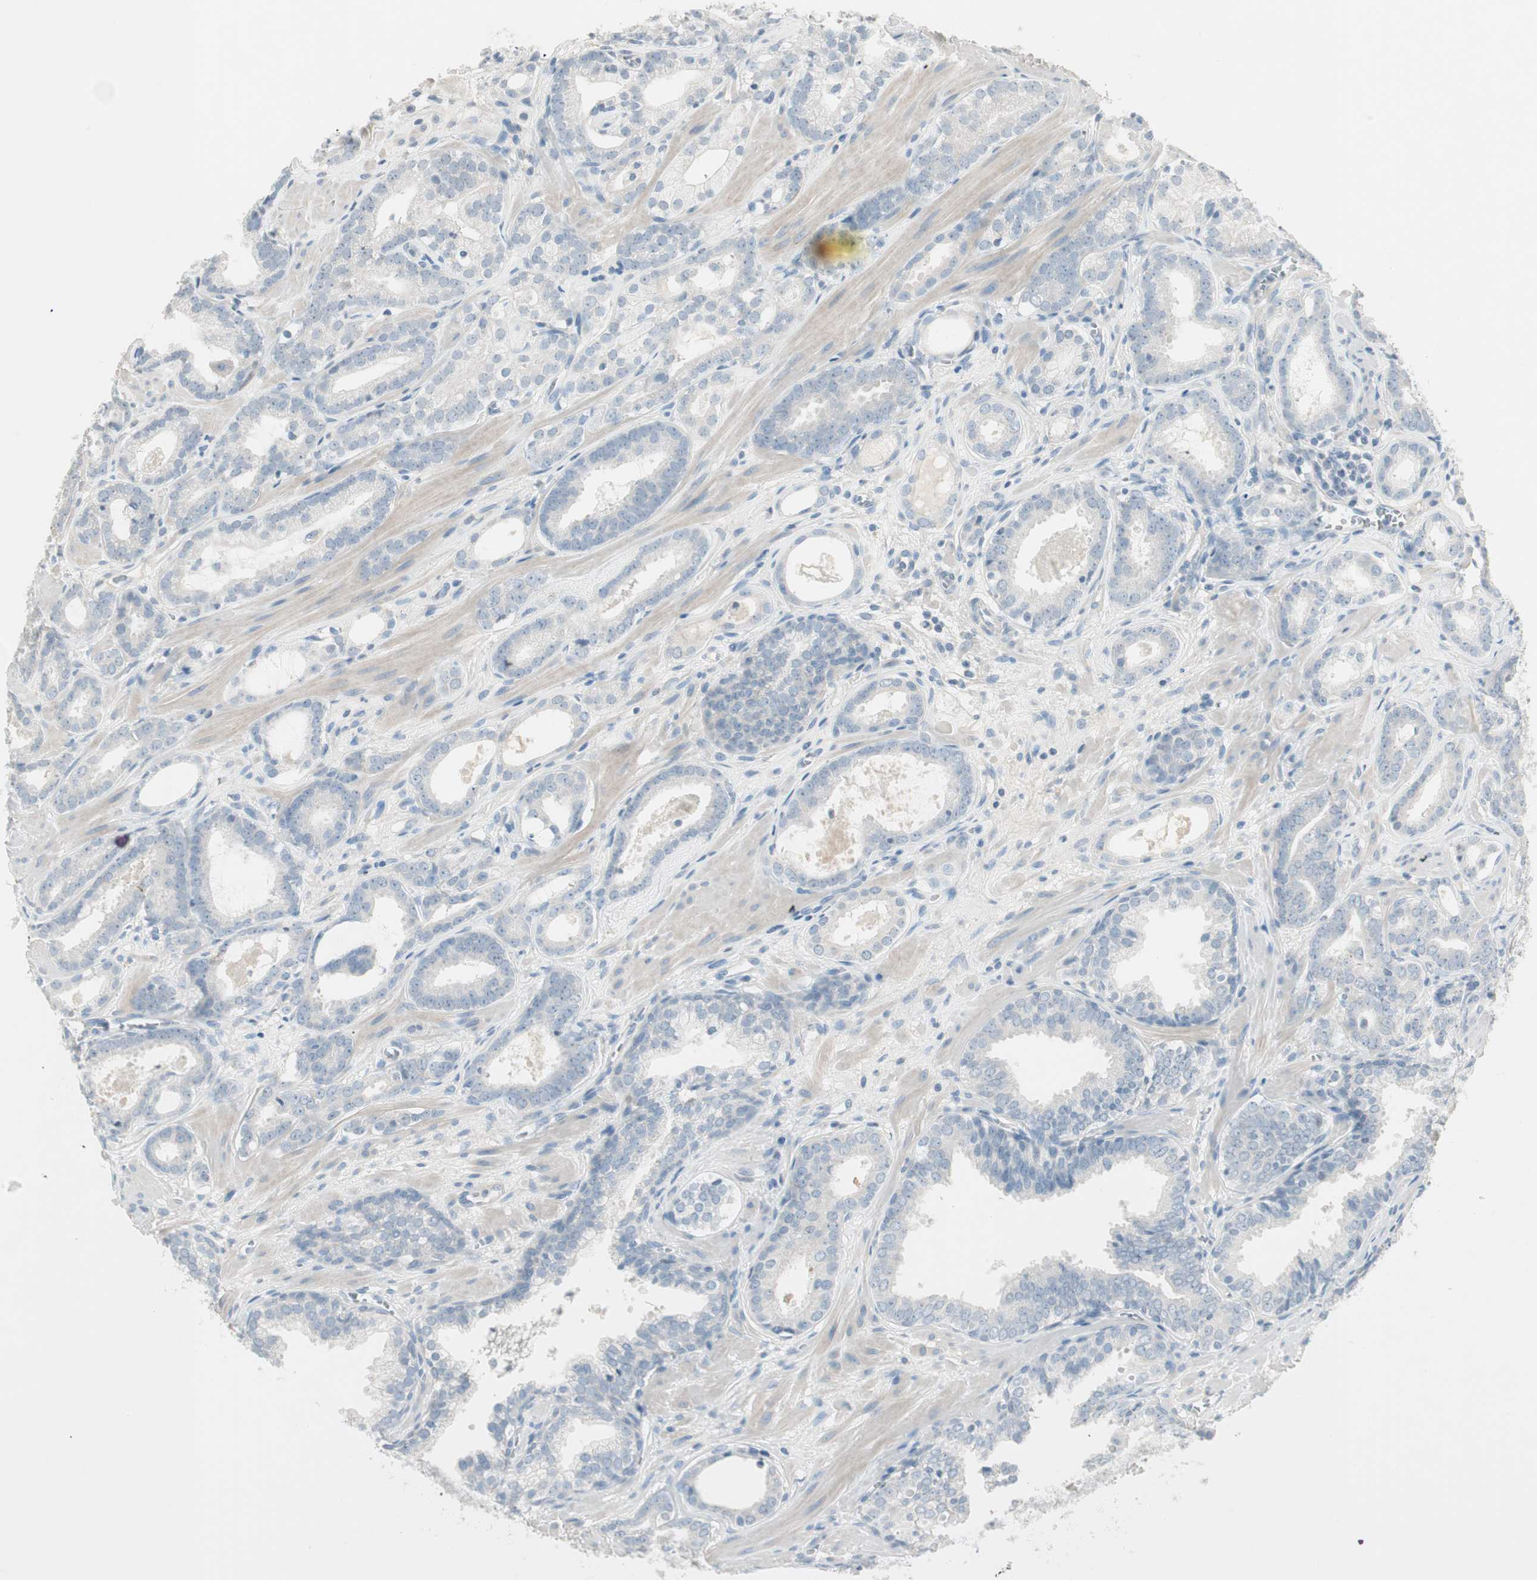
{"staining": {"intensity": "weak", "quantity": "25%-75%", "location": "cytoplasmic/membranous"}, "tissue": "prostate cancer", "cell_type": "Tumor cells", "image_type": "cancer", "snomed": [{"axis": "morphology", "description": "Adenocarcinoma, Low grade"}, {"axis": "topography", "description": "Prostate"}], "caption": "Protein expression analysis of low-grade adenocarcinoma (prostate) exhibits weak cytoplasmic/membranous positivity in approximately 25%-75% of tumor cells.", "gene": "ITLN2", "patient": {"sex": "male", "age": 57}}